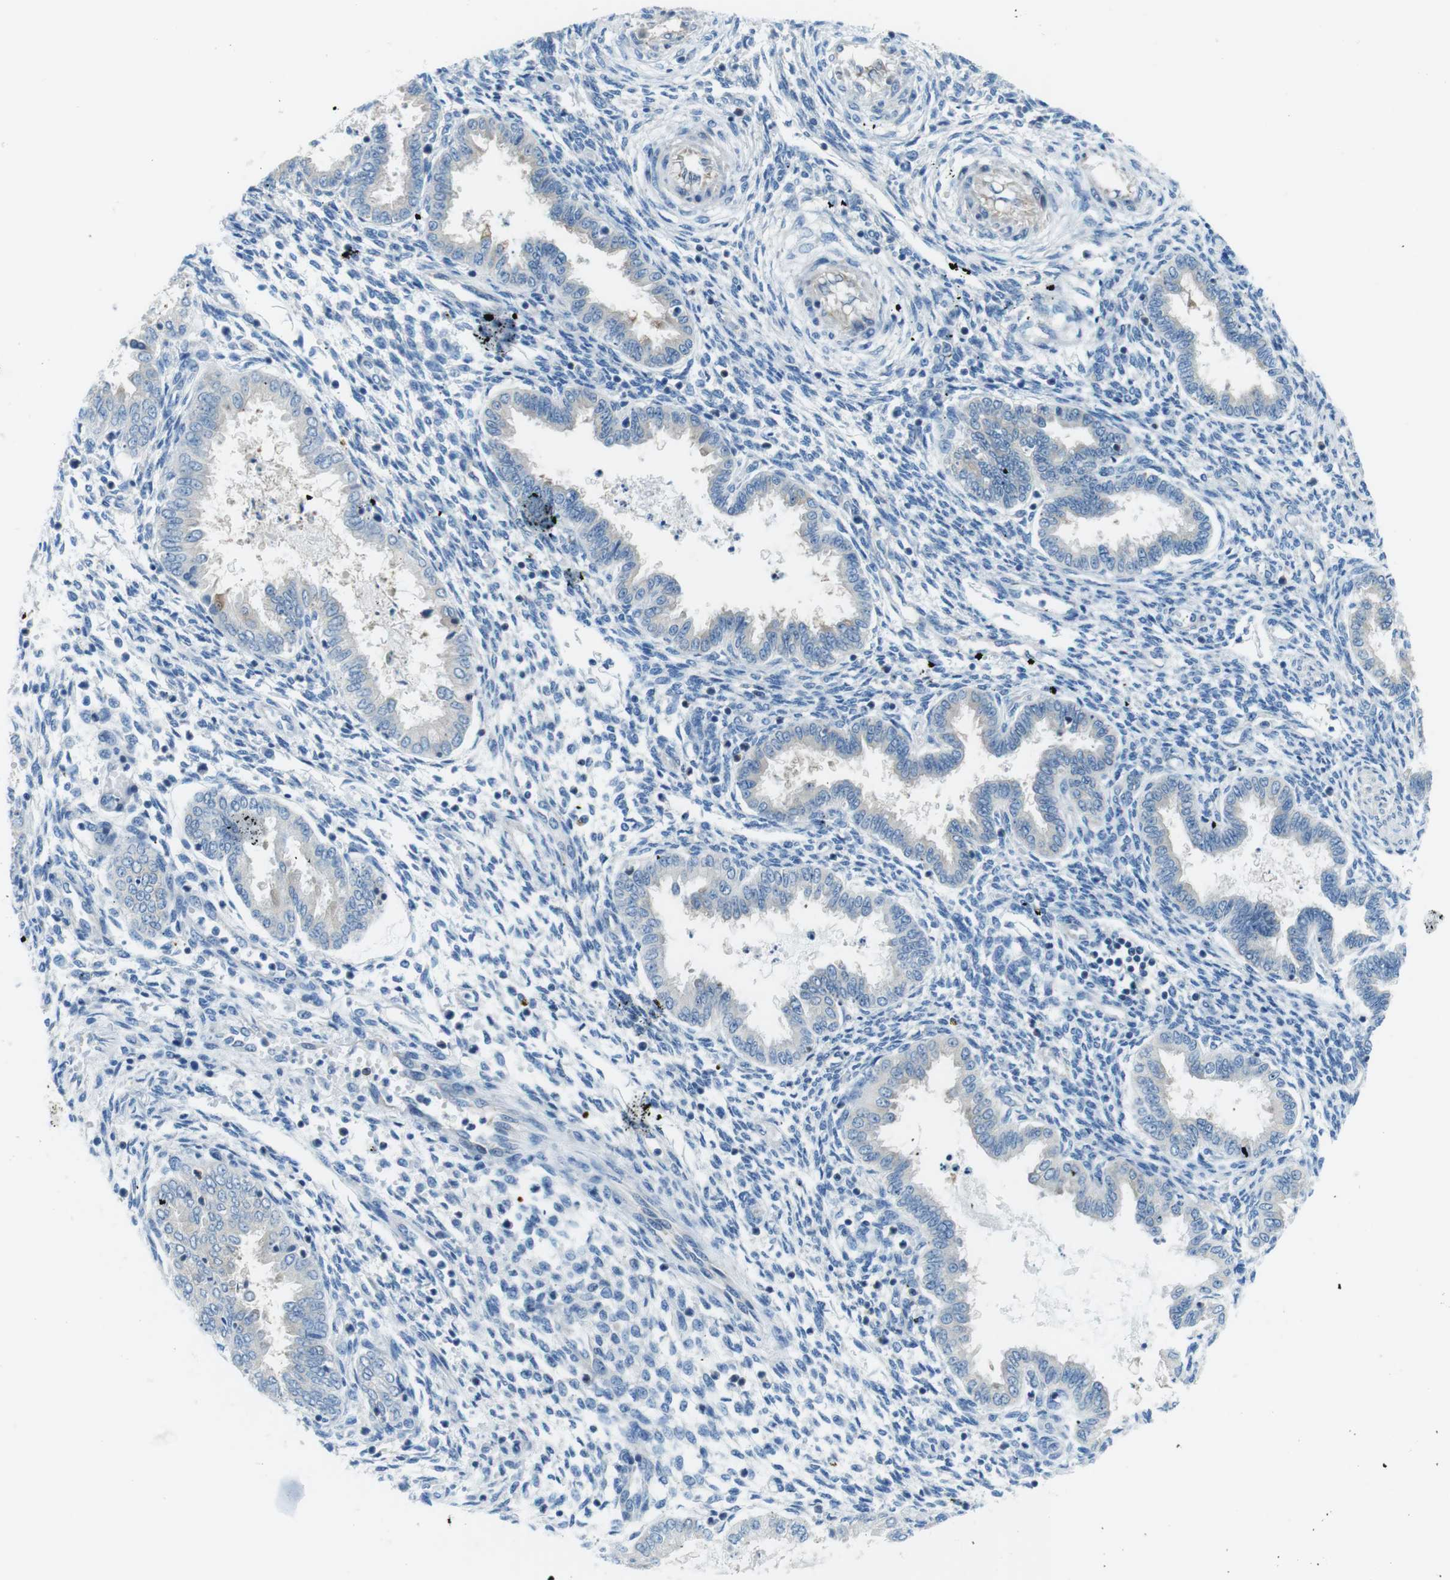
{"staining": {"intensity": "negative", "quantity": "none", "location": "none"}, "tissue": "endometrium", "cell_type": "Cells in endometrial stroma", "image_type": "normal", "snomed": [{"axis": "morphology", "description": "Normal tissue, NOS"}, {"axis": "topography", "description": "Endometrium"}], "caption": "Immunohistochemistry of normal human endometrium reveals no positivity in cells in endometrial stroma. The staining was performed using DAB (3,3'-diaminobenzidine) to visualize the protein expression in brown, while the nuclei were stained in blue with hematoxylin (Magnification: 20x).", "gene": "TES", "patient": {"sex": "female", "age": 33}}